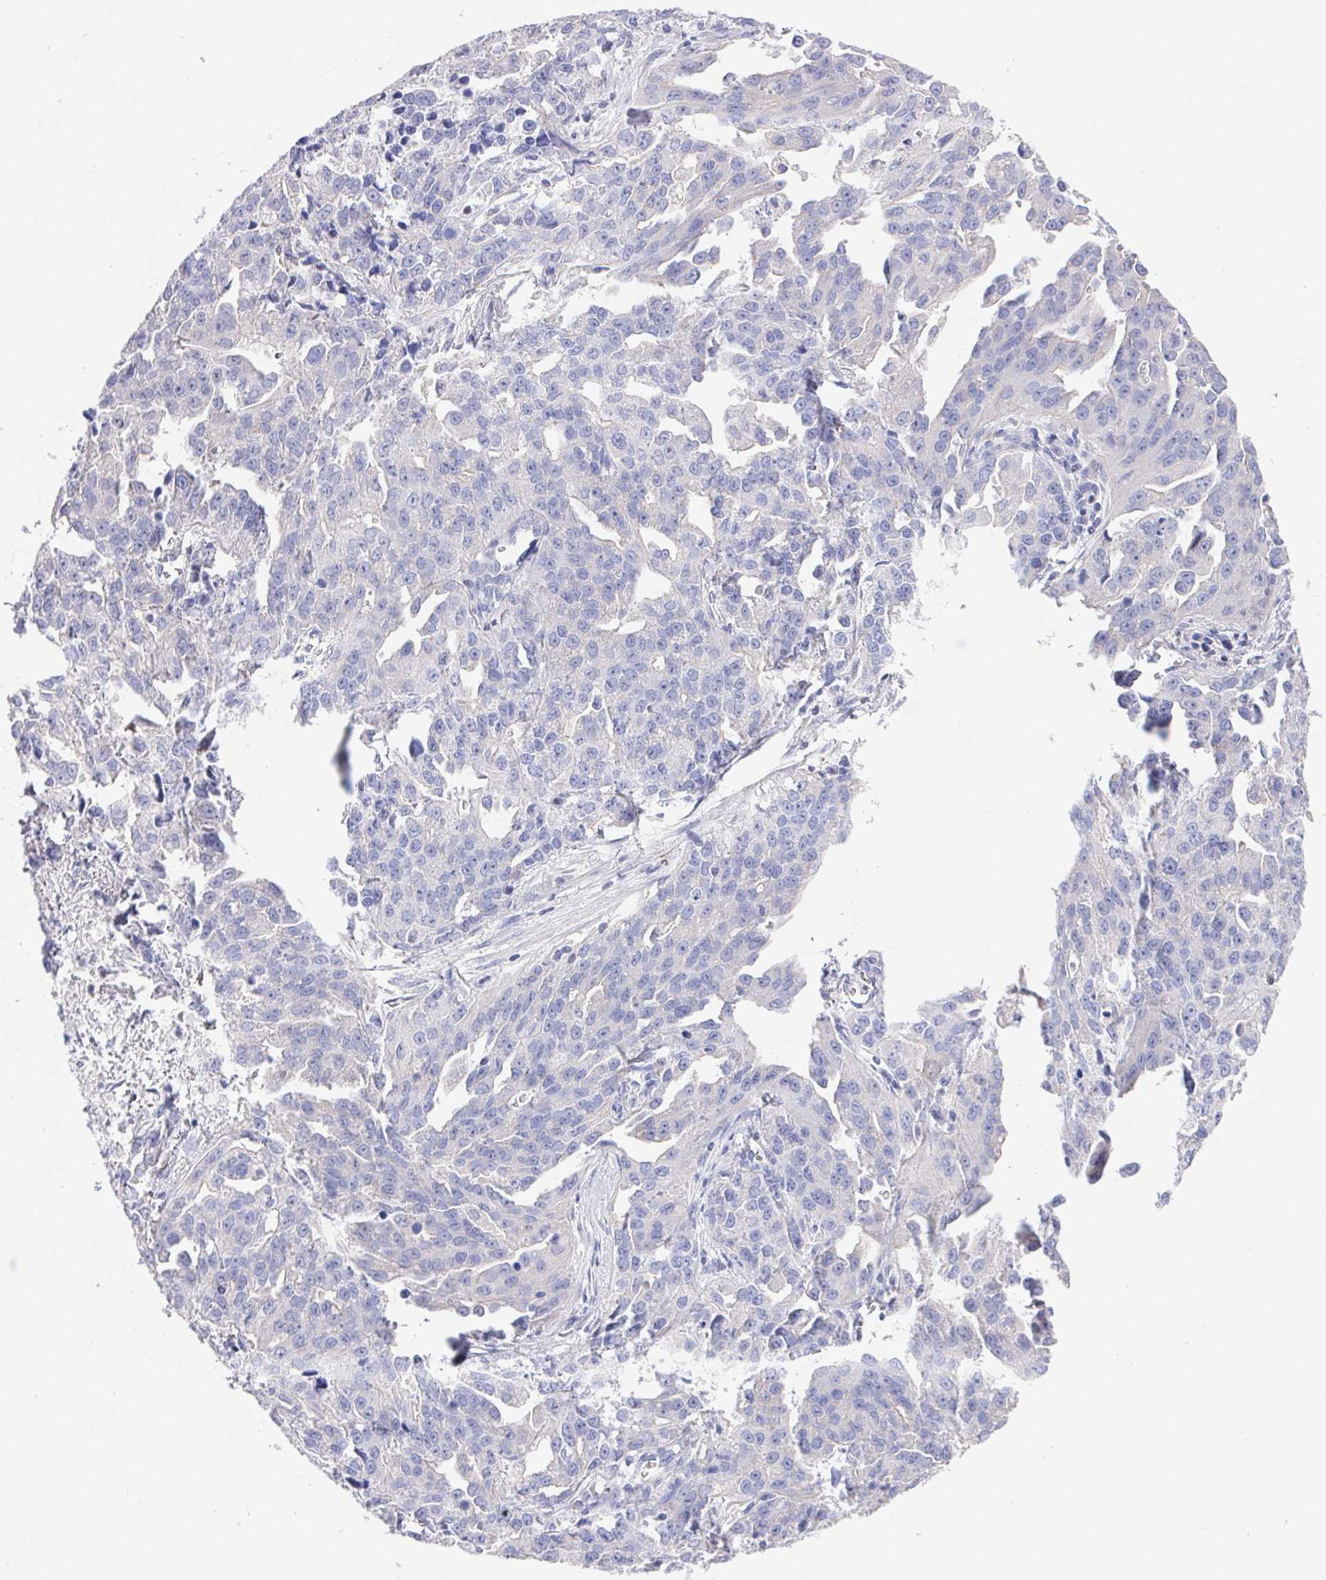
{"staining": {"intensity": "negative", "quantity": "none", "location": "none"}, "tissue": "ovarian cancer", "cell_type": "Tumor cells", "image_type": "cancer", "snomed": [{"axis": "morphology", "description": "Cystadenocarcinoma, serous, NOS"}, {"axis": "topography", "description": "Ovary"}], "caption": "Ovarian cancer stained for a protein using immunohistochemistry (IHC) displays no staining tumor cells.", "gene": "PRG3", "patient": {"sex": "female", "age": 75}}